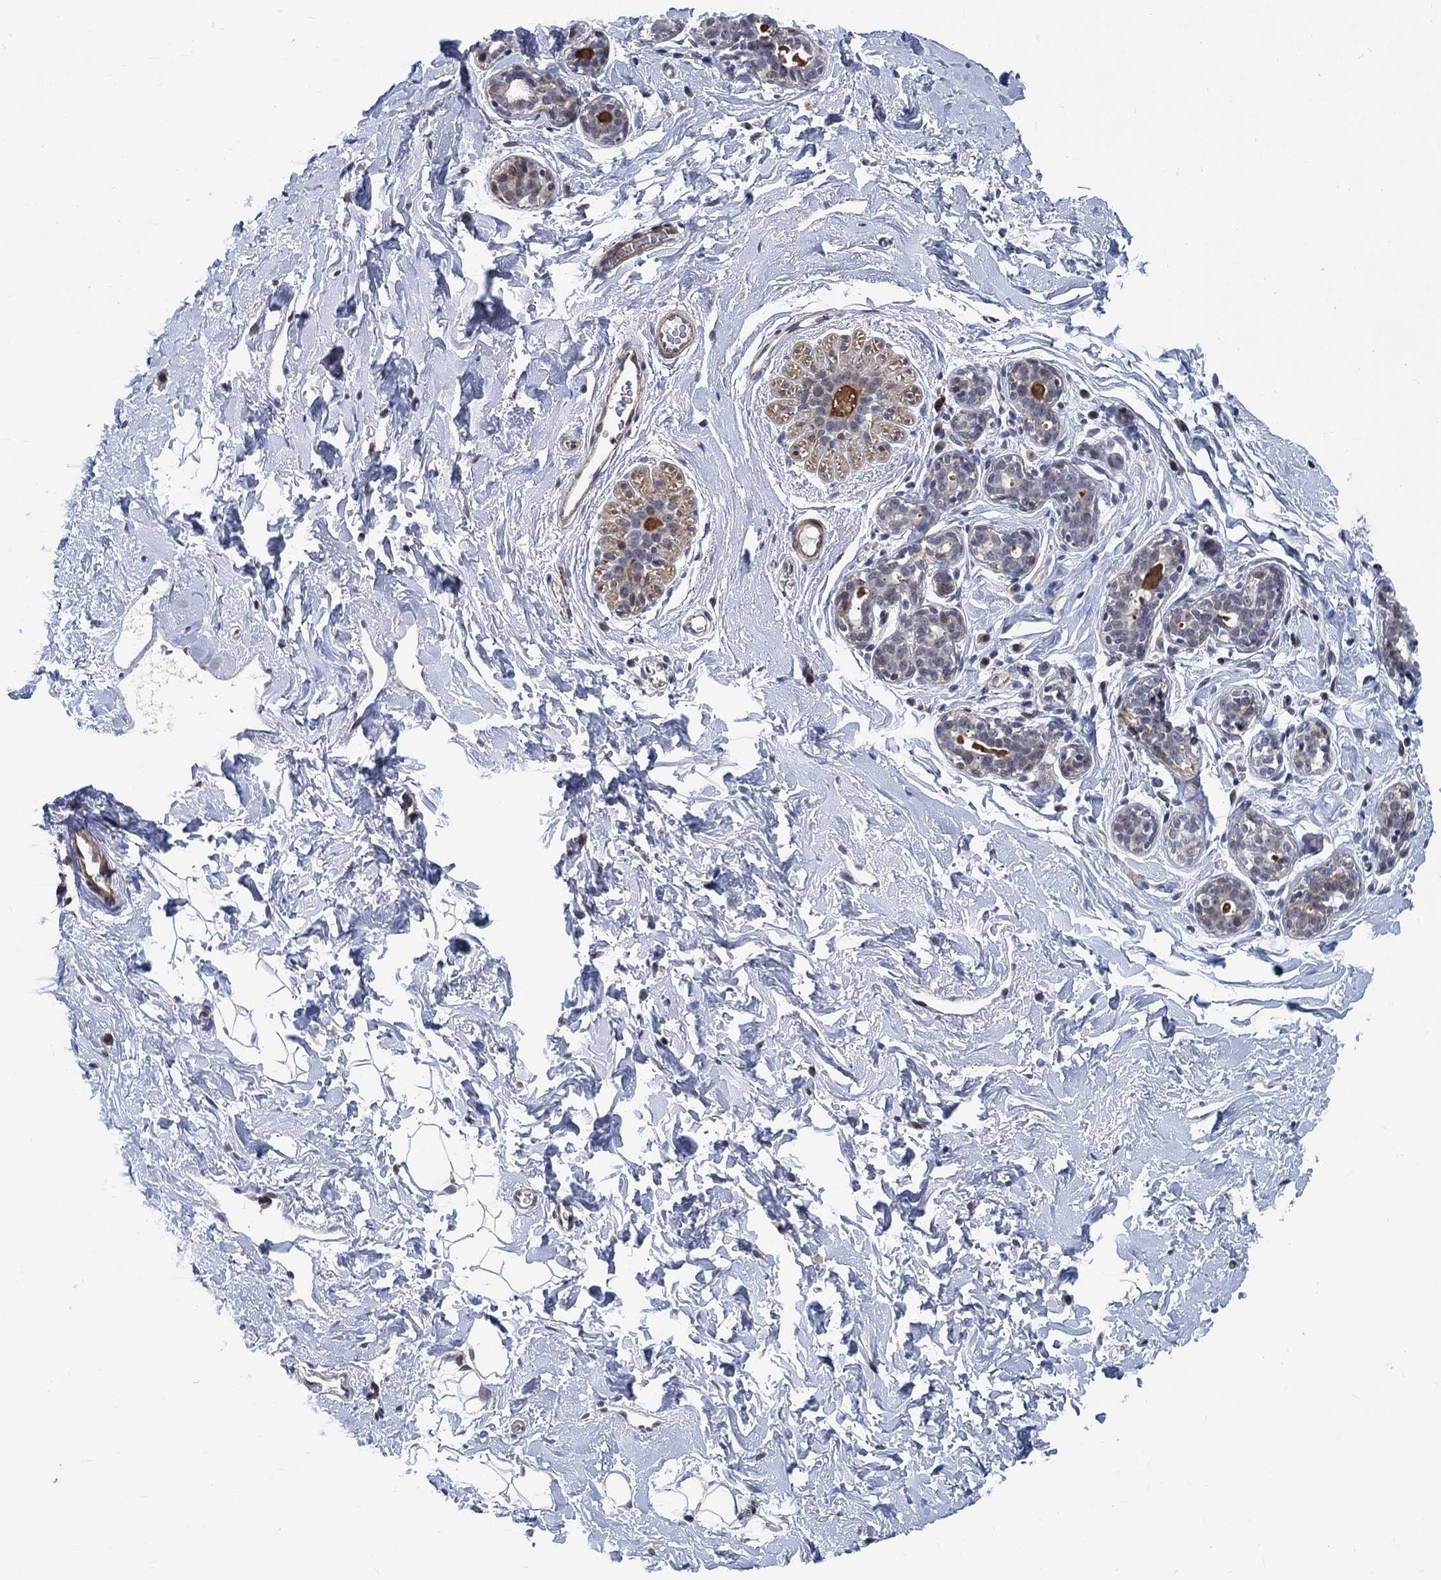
{"staining": {"intensity": "negative", "quantity": "none", "location": "none"}, "tissue": "breast", "cell_type": "Adipocytes", "image_type": "normal", "snomed": [{"axis": "morphology", "description": "Normal tissue, NOS"}, {"axis": "topography", "description": "Breast"}], "caption": "High power microscopy photomicrograph of an immunohistochemistry histopathology image of benign breast, revealing no significant staining in adipocytes.", "gene": "KCNH8", "patient": {"sex": "female", "age": 43}}